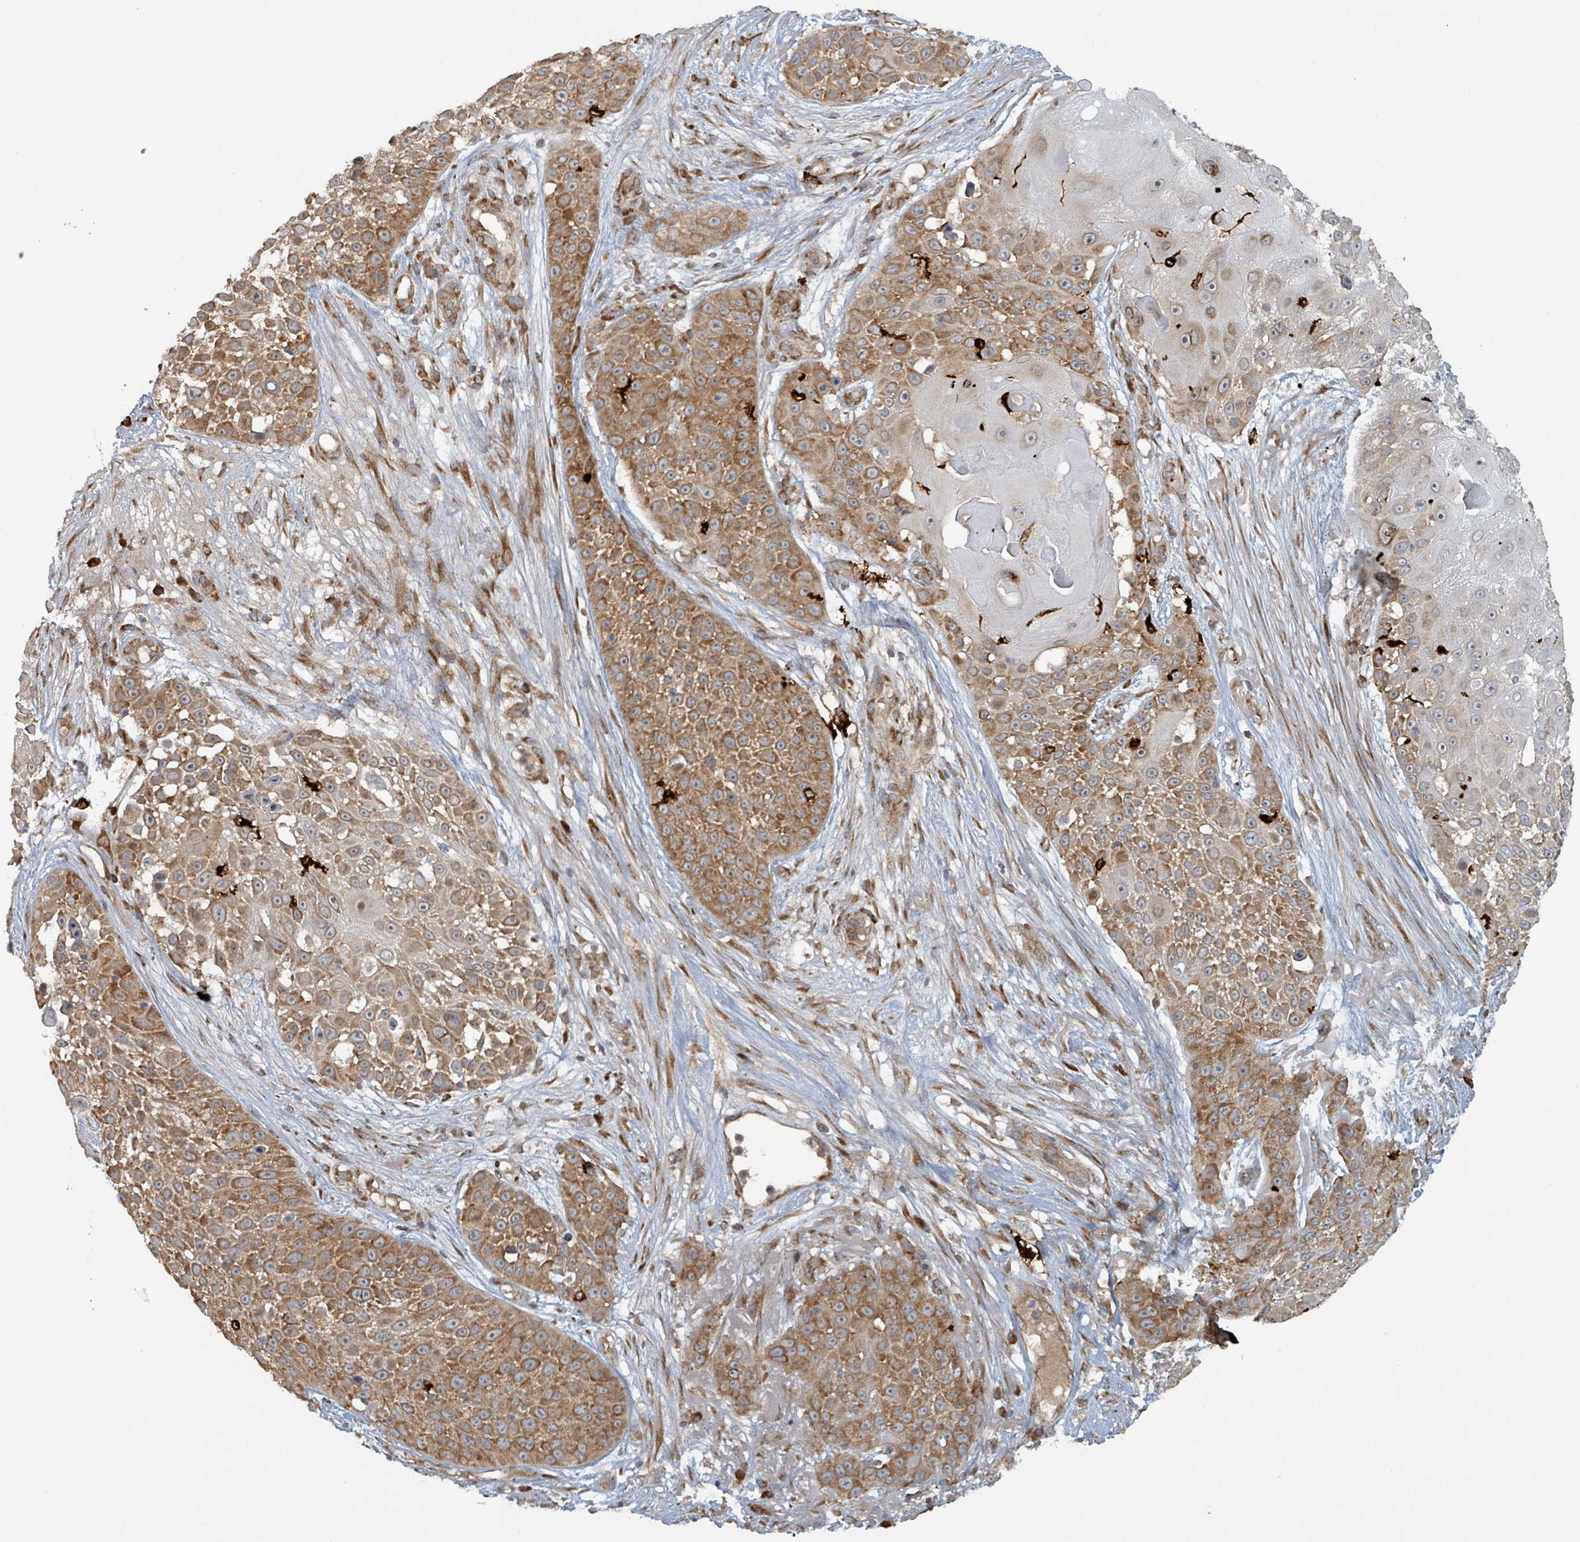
{"staining": {"intensity": "moderate", "quantity": ">75%", "location": "cytoplasmic/membranous"}, "tissue": "skin cancer", "cell_type": "Tumor cells", "image_type": "cancer", "snomed": [{"axis": "morphology", "description": "Squamous cell carcinoma, NOS"}, {"axis": "topography", "description": "Skin"}], "caption": "An IHC photomicrograph of neoplastic tissue is shown. Protein staining in brown highlights moderate cytoplasmic/membranous positivity in skin cancer (squamous cell carcinoma) within tumor cells. (DAB IHC, brown staining for protein, blue staining for nuclei).", "gene": "OR51E1", "patient": {"sex": "female", "age": 86}}